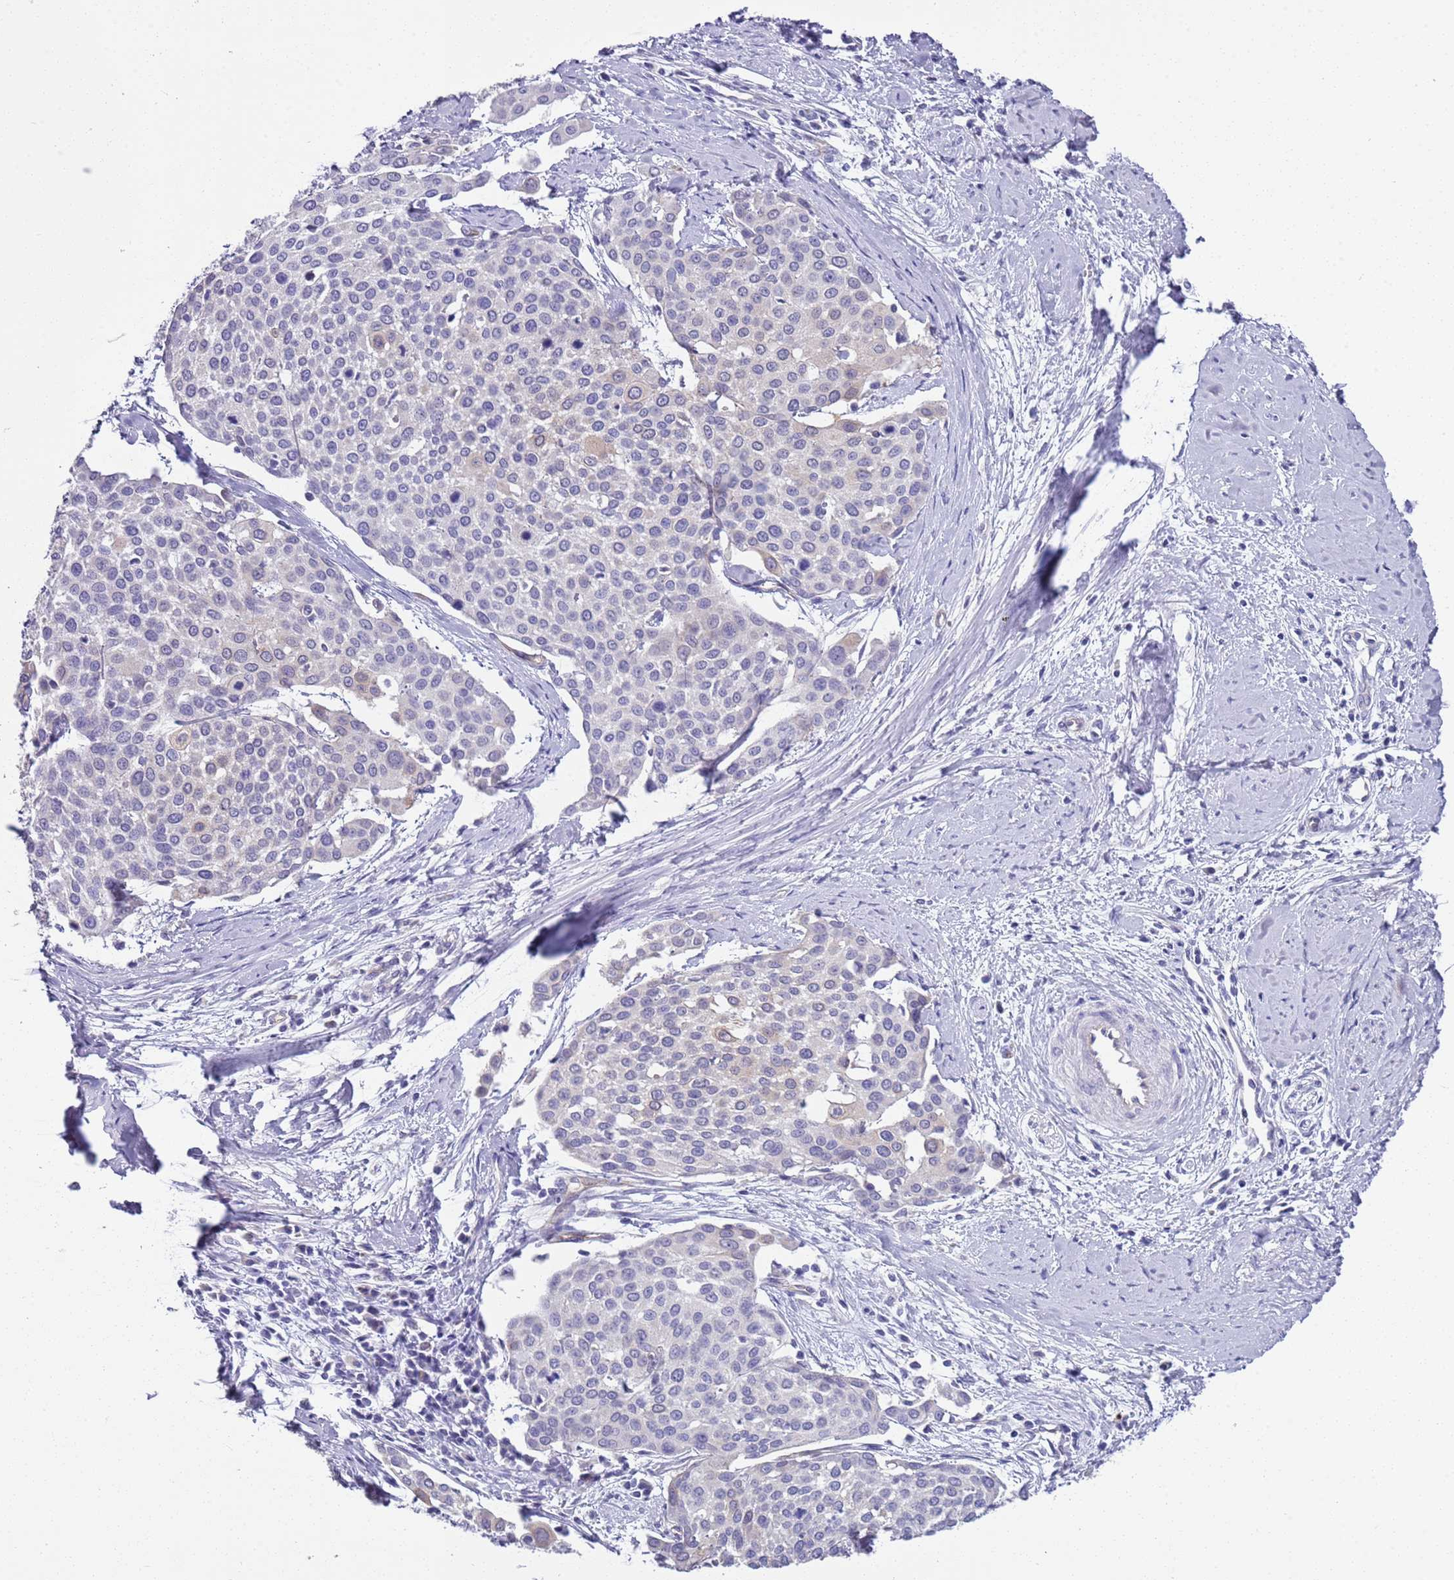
{"staining": {"intensity": "negative", "quantity": "none", "location": "none"}, "tissue": "cervical cancer", "cell_type": "Tumor cells", "image_type": "cancer", "snomed": [{"axis": "morphology", "description": "Squamous cell carcinoma, NOS"}, {"axis": "topography", "description": "Cervix"}], "caption": "A histopathology image of human cervical cancer is negative for staining in tumor cells. The staining was performed using DAB to visualize the protein expression in brown, while the nuclei were stained in blue with hematoxylin (Magnification: 20x).", "gene": "BRMS1L", "patient": {"sex": "female", "age": 44}}